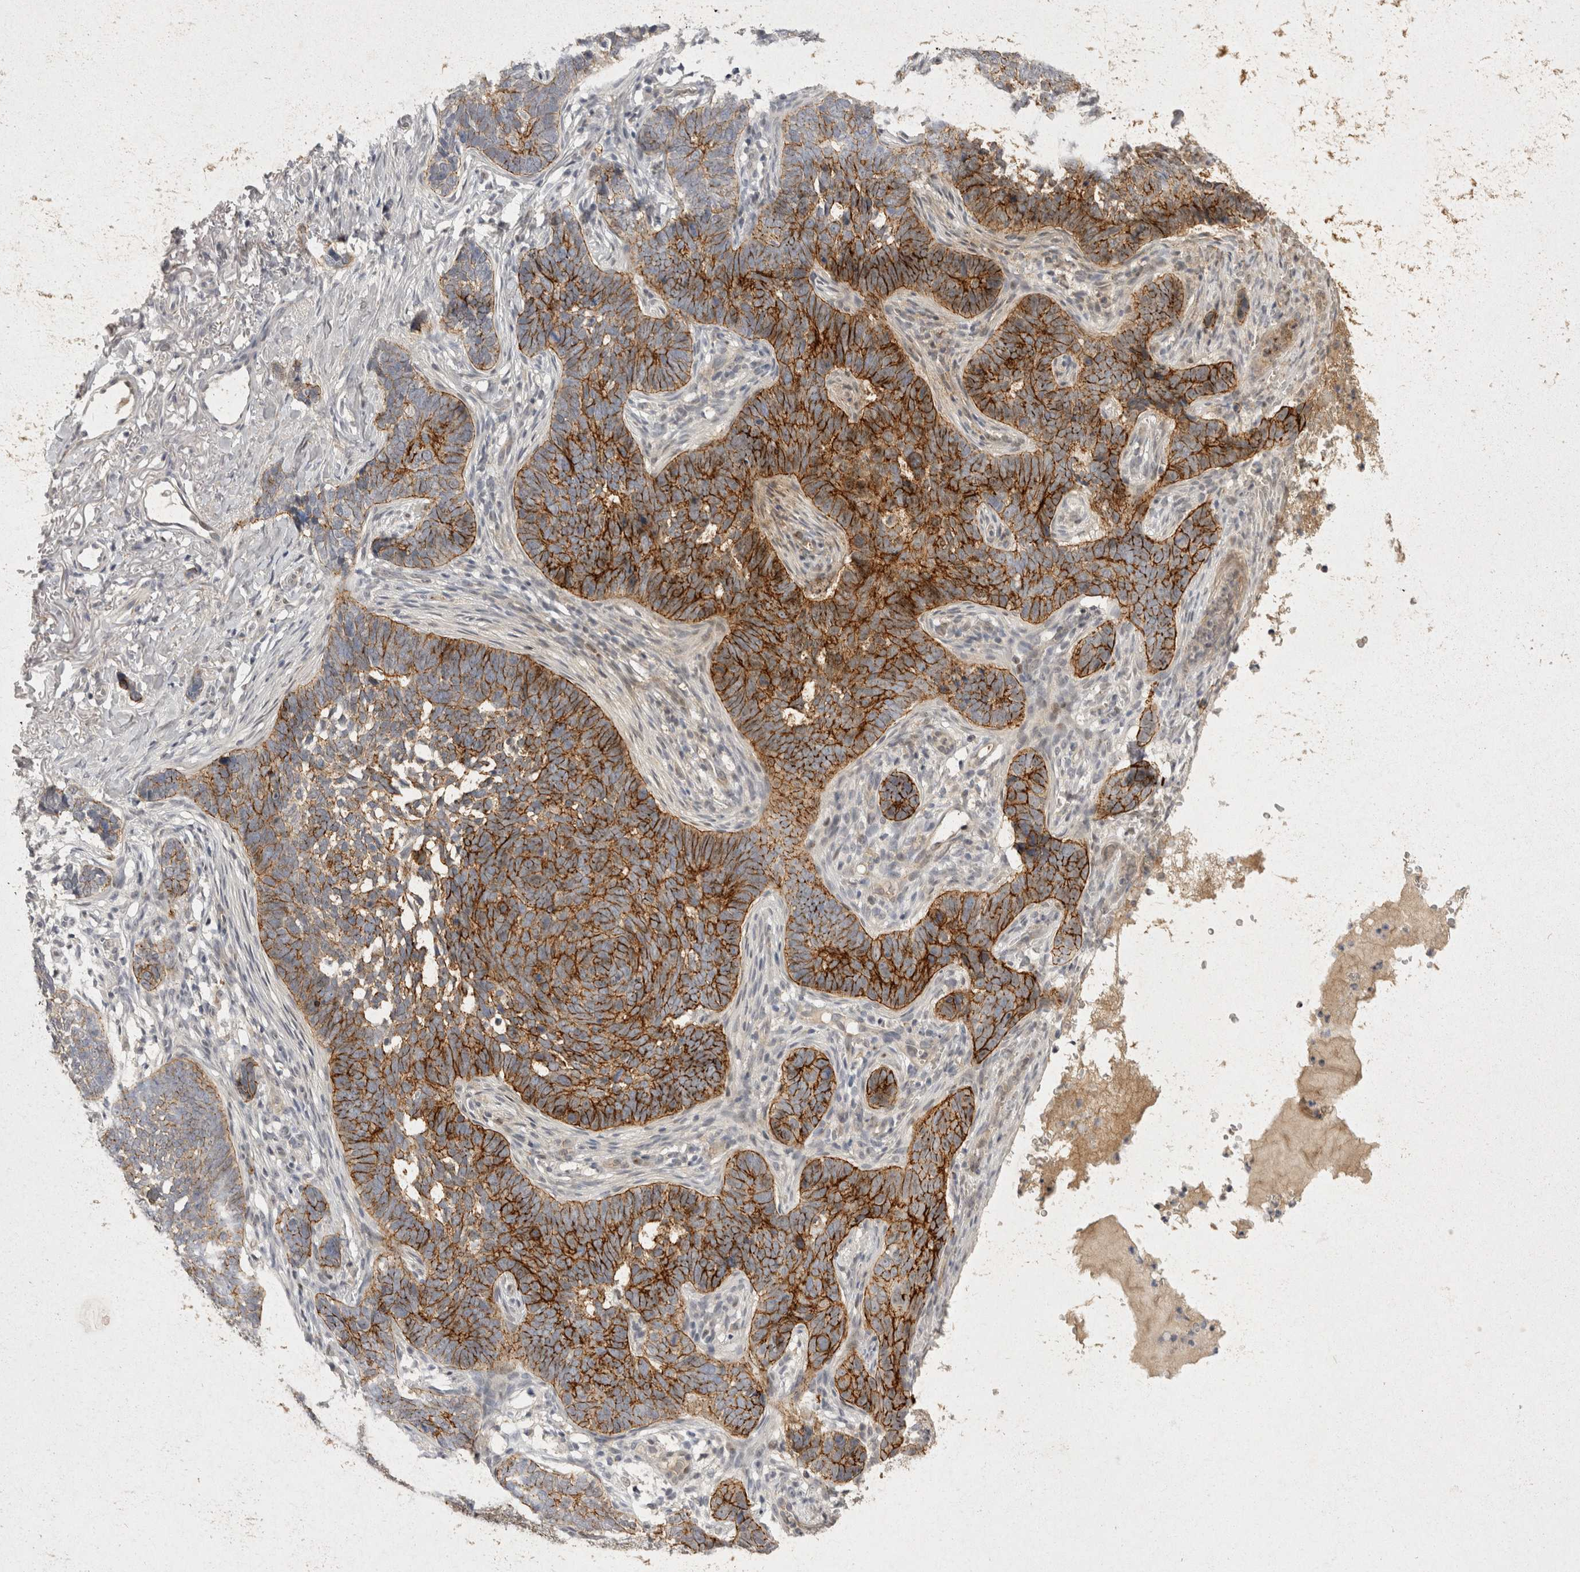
{"staining": {"intensity": "strong", "quantity": ">75%", "location": "cytoplasmic/membranous"}, "tissue": "skin cancer", "cell_type": "Tumor cells", "image_type": "cancer", "snomed": [{"axis": "morphology", "description": "Normal tissue, NOS"}, {"axis": "morphology", "description": "Basal cell carcinoma"}, {"axis": "topography", "description": "Skin"}], "caption": "The histopathology image exhibits a brown stain indicating the presence of a protein in the cytoplasmic/membranous of tumor cells in basal cell carcinoma (skin).", "gene": "TOM1L2", "patient": {"sex": "male", "age": 77}}